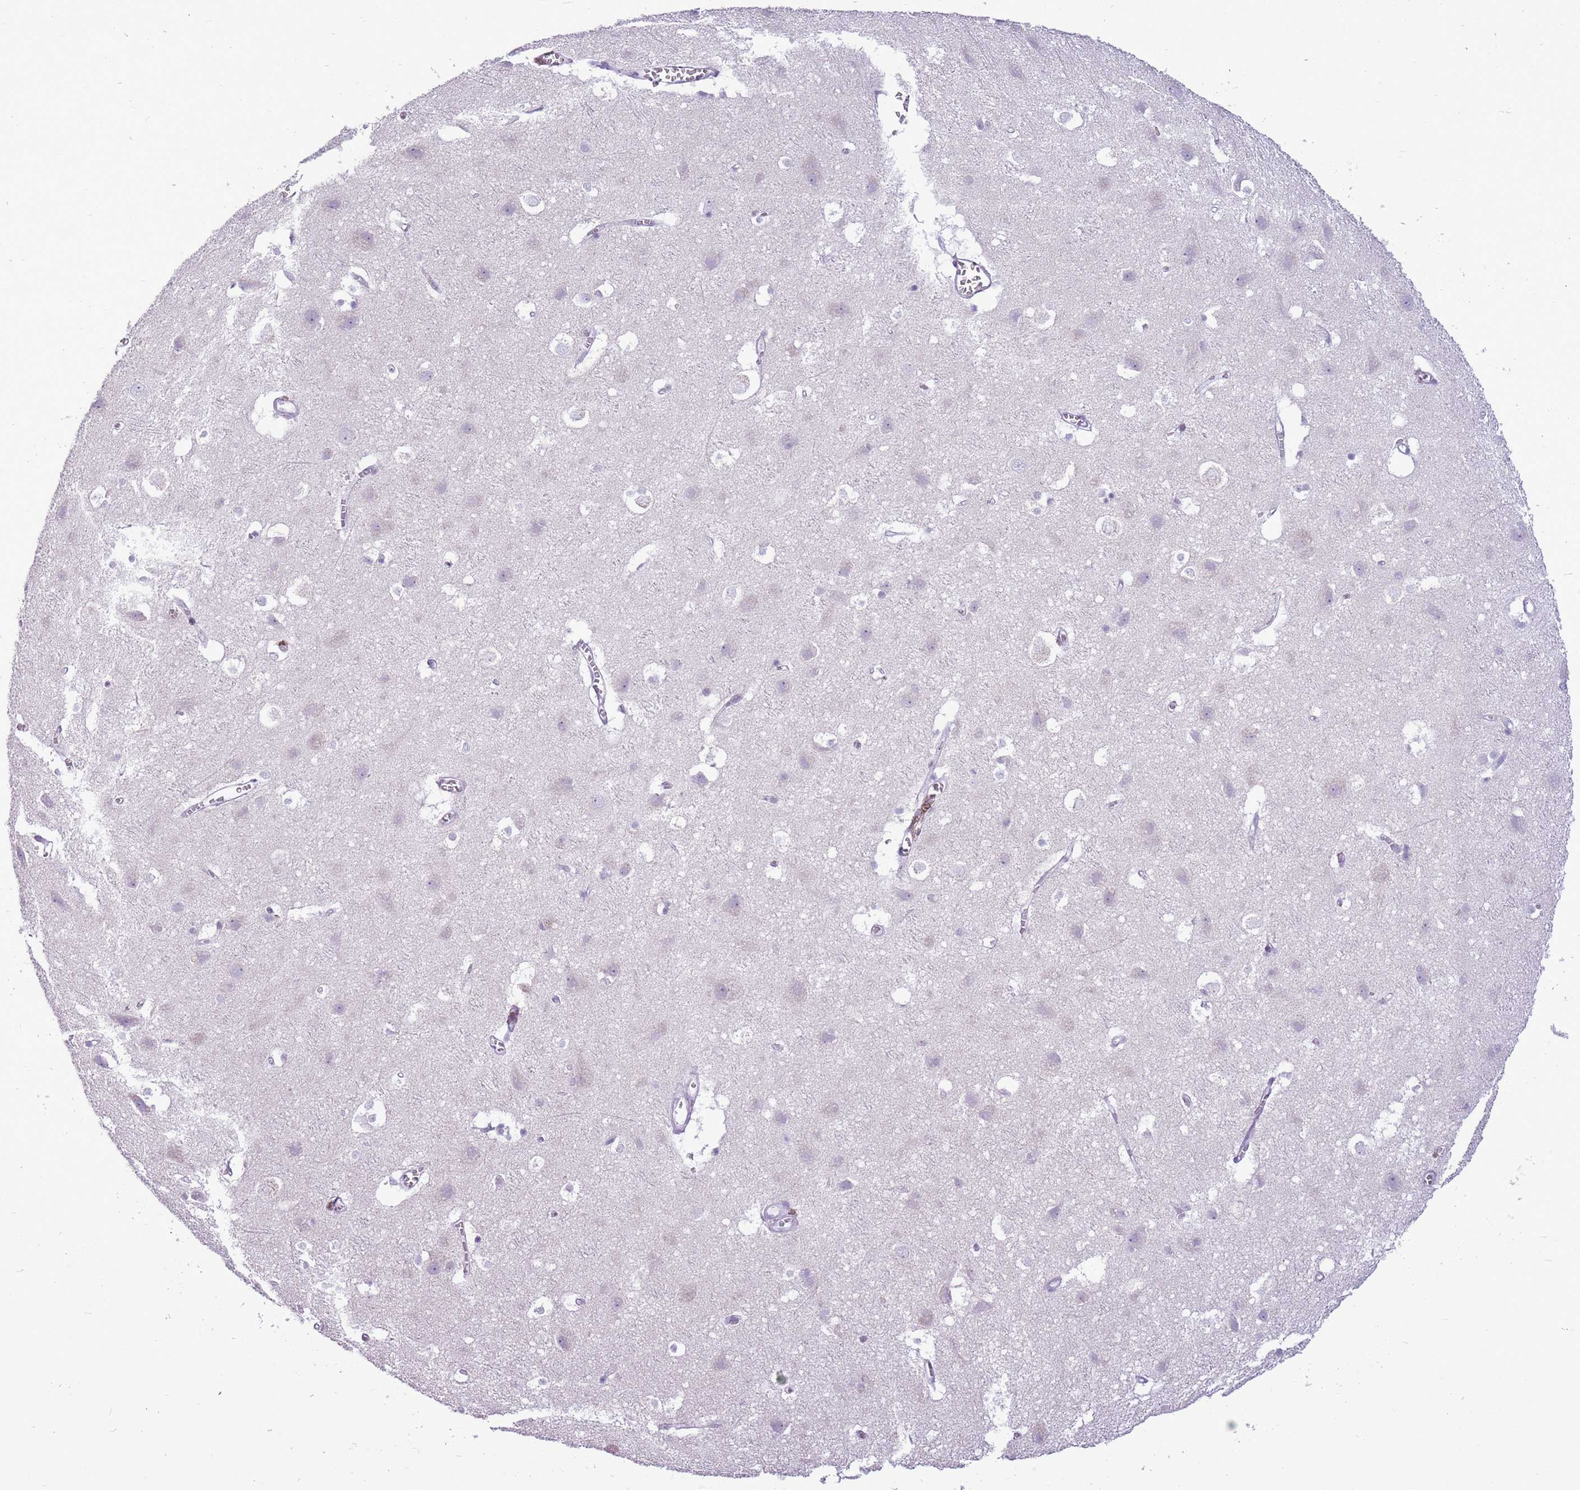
{"staining": {"intensity": "negative", "quantity": "none", "location": "none"}, "tissue": "cerebral cortex", "cell_type": "Endothelial cells", "image_type": "normal", "snomed": [{"axis": "morphology", "description": "Normal tissue, NOS"}, {"axis": "topography", "description": "Cerebral cortex"}], "caption": "Immunohistochemical staining of normal human cerebral cortex demonstrates no significant expression in endothelial cells.", "gene": "RPL3L", "patient": {"sex": "male", "age": 54}}